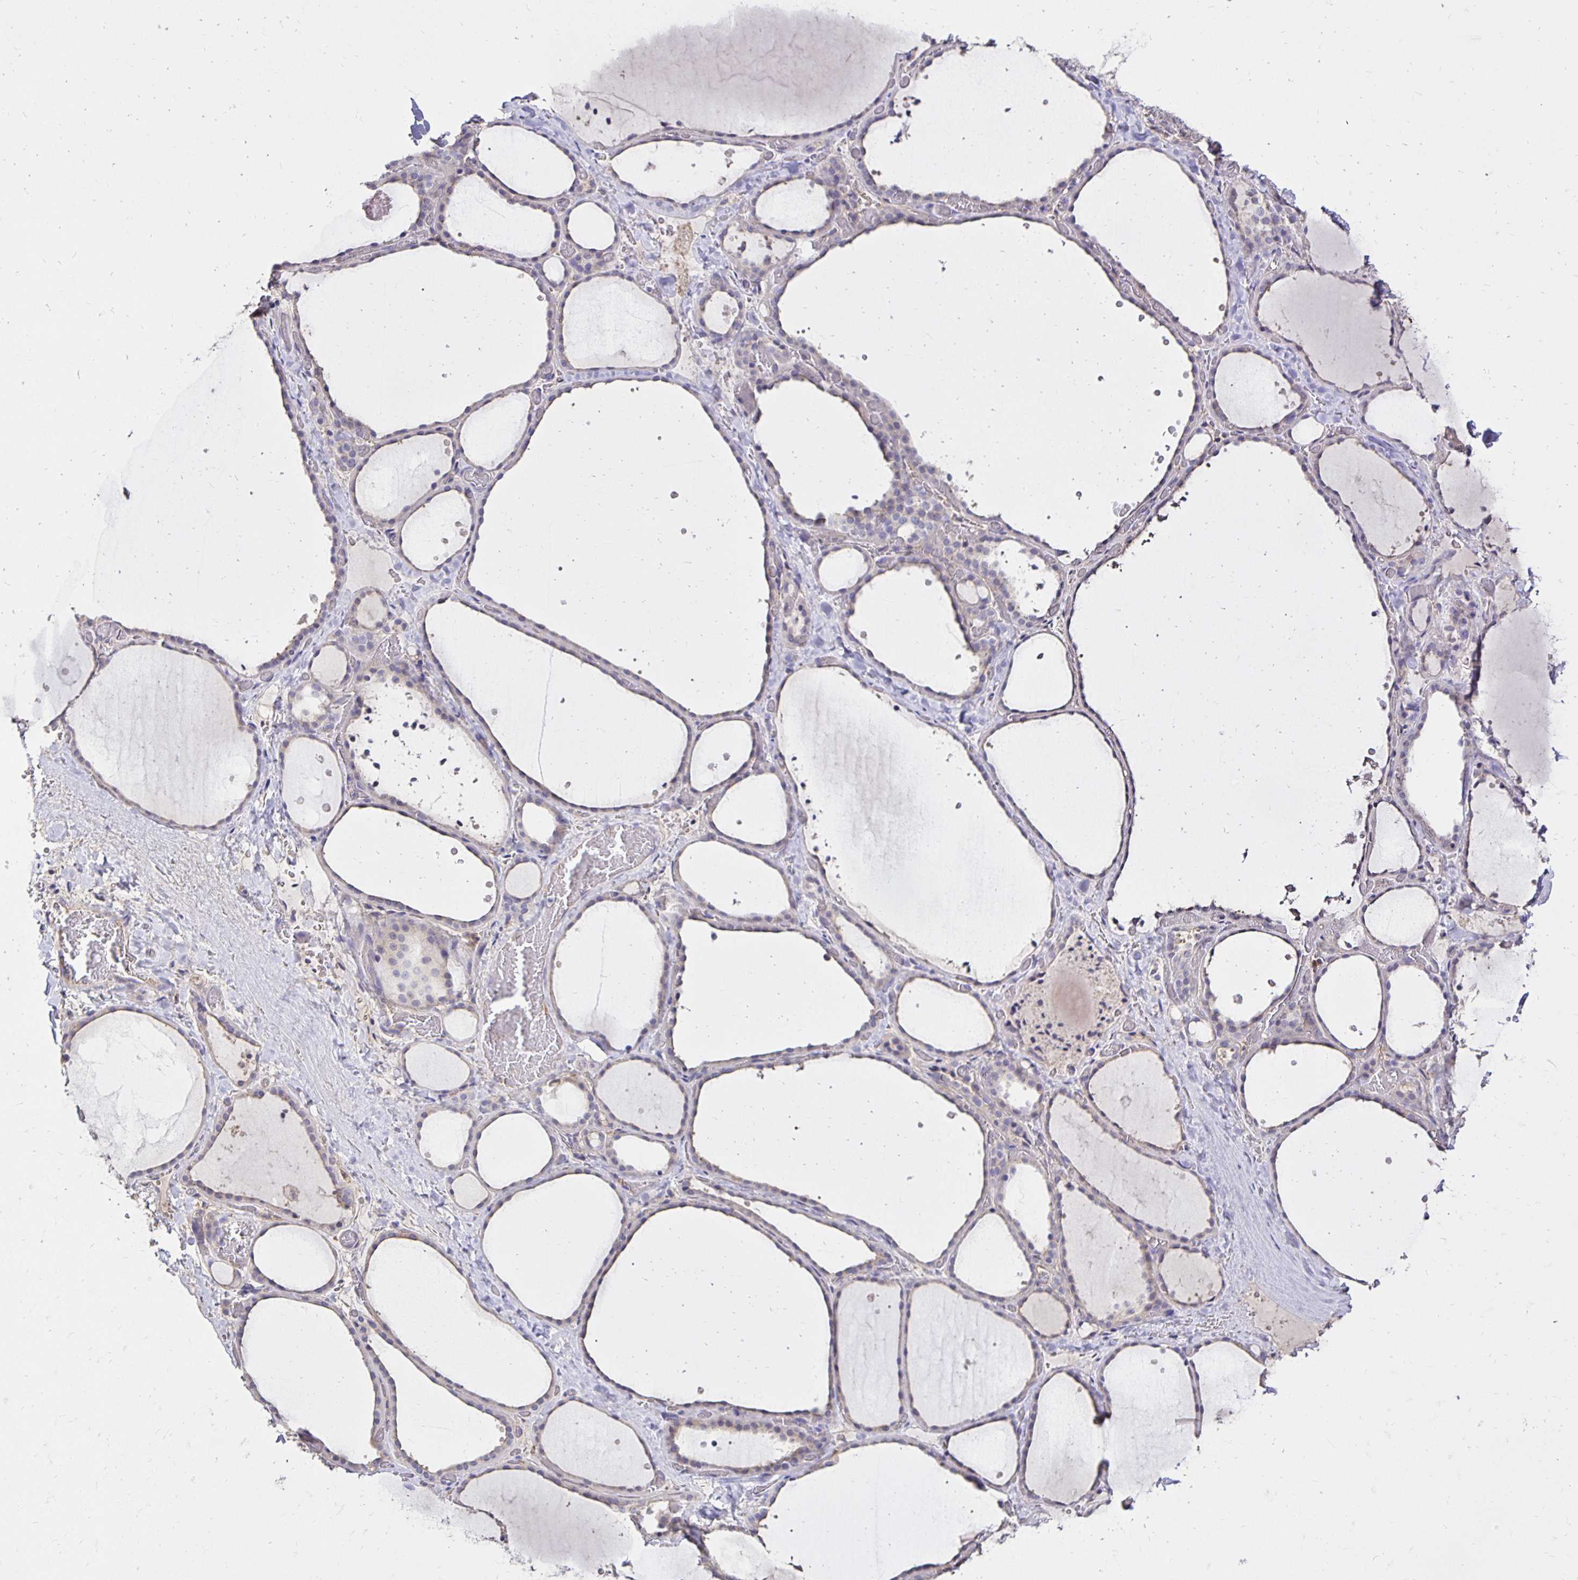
{"staining": {"intensity": "weak", "quantity": "<25%", "location": "cytoplasmic/membranous"}, "tissue": "thyroid gland", "cell_type": "Glandular cells", "image_type": "normal", "snomed": [{"axis": "morphology", "description": "Normal tissue, NOS"}, {"axis": "topography", "description": "Thyroid gland"}], "caption": "Immunohistochemistry photomicrograph of unremarkable thyroid gland stained for a protein (brown), which shows no staining in glandular cells. (DAB (3,3'-diaminobenzidine) immunohistochemistry, high magnification).", "gene": "PNPLA3", "patient": {"sex": "female", "age": 36}}